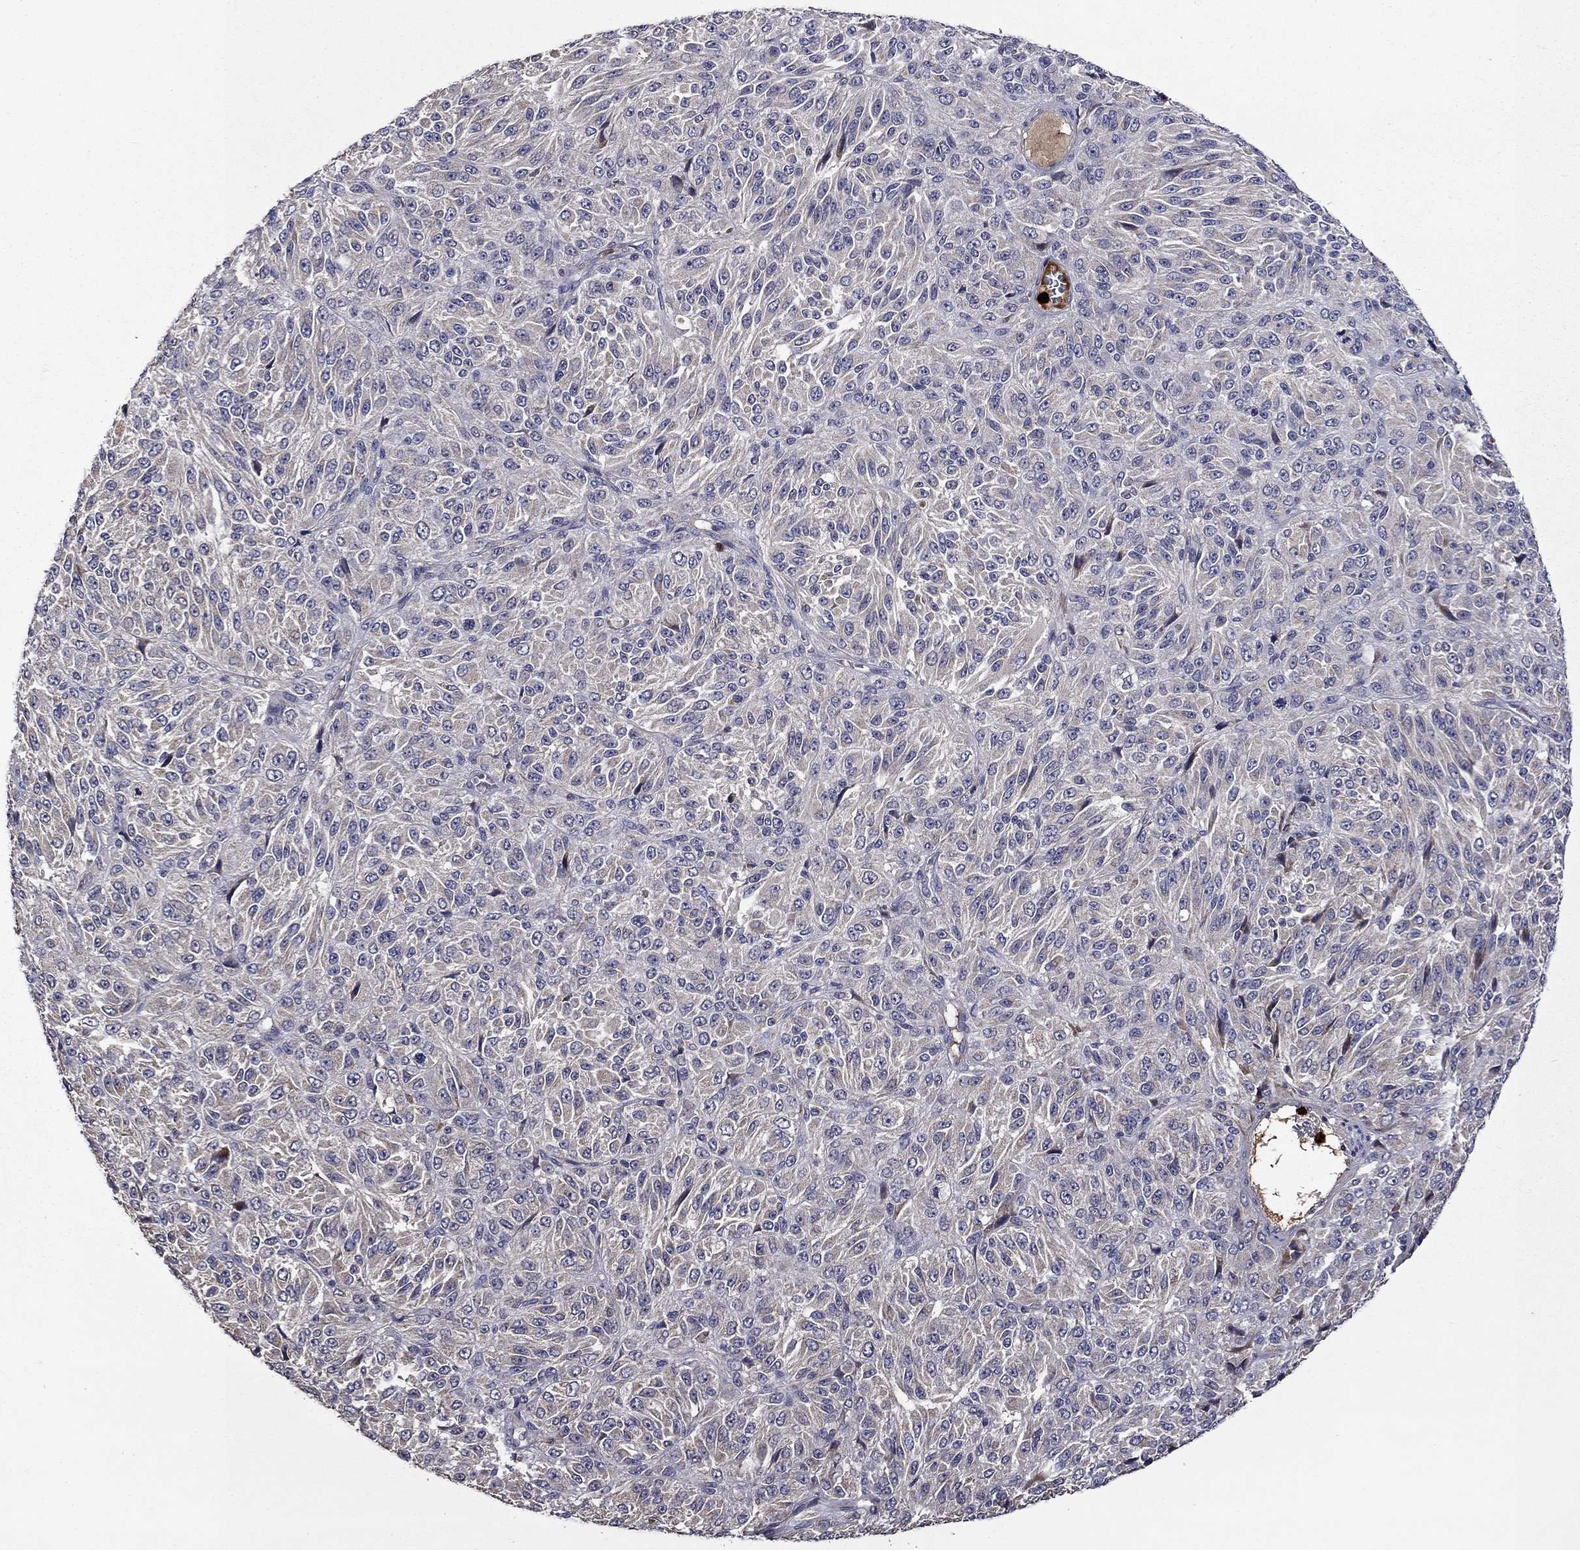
{"staining": {"intensity": "negative", "quantity": "none", "location": "none"}, "tissue": "melanoma", "cell_type": "Tumor cells", "image_type": "cancer", "snomed": [{"axis": "morphology", "description": "Malignant melanoma, Metastatic site"}, {"axis": "topography", "description": "Brain"}], "caption": "This is an IHC histopathology image of melanoma. There is no positivity in tumor cells.", "gene": "SATB1", "patient": {"sex": "female", "age": 56}}